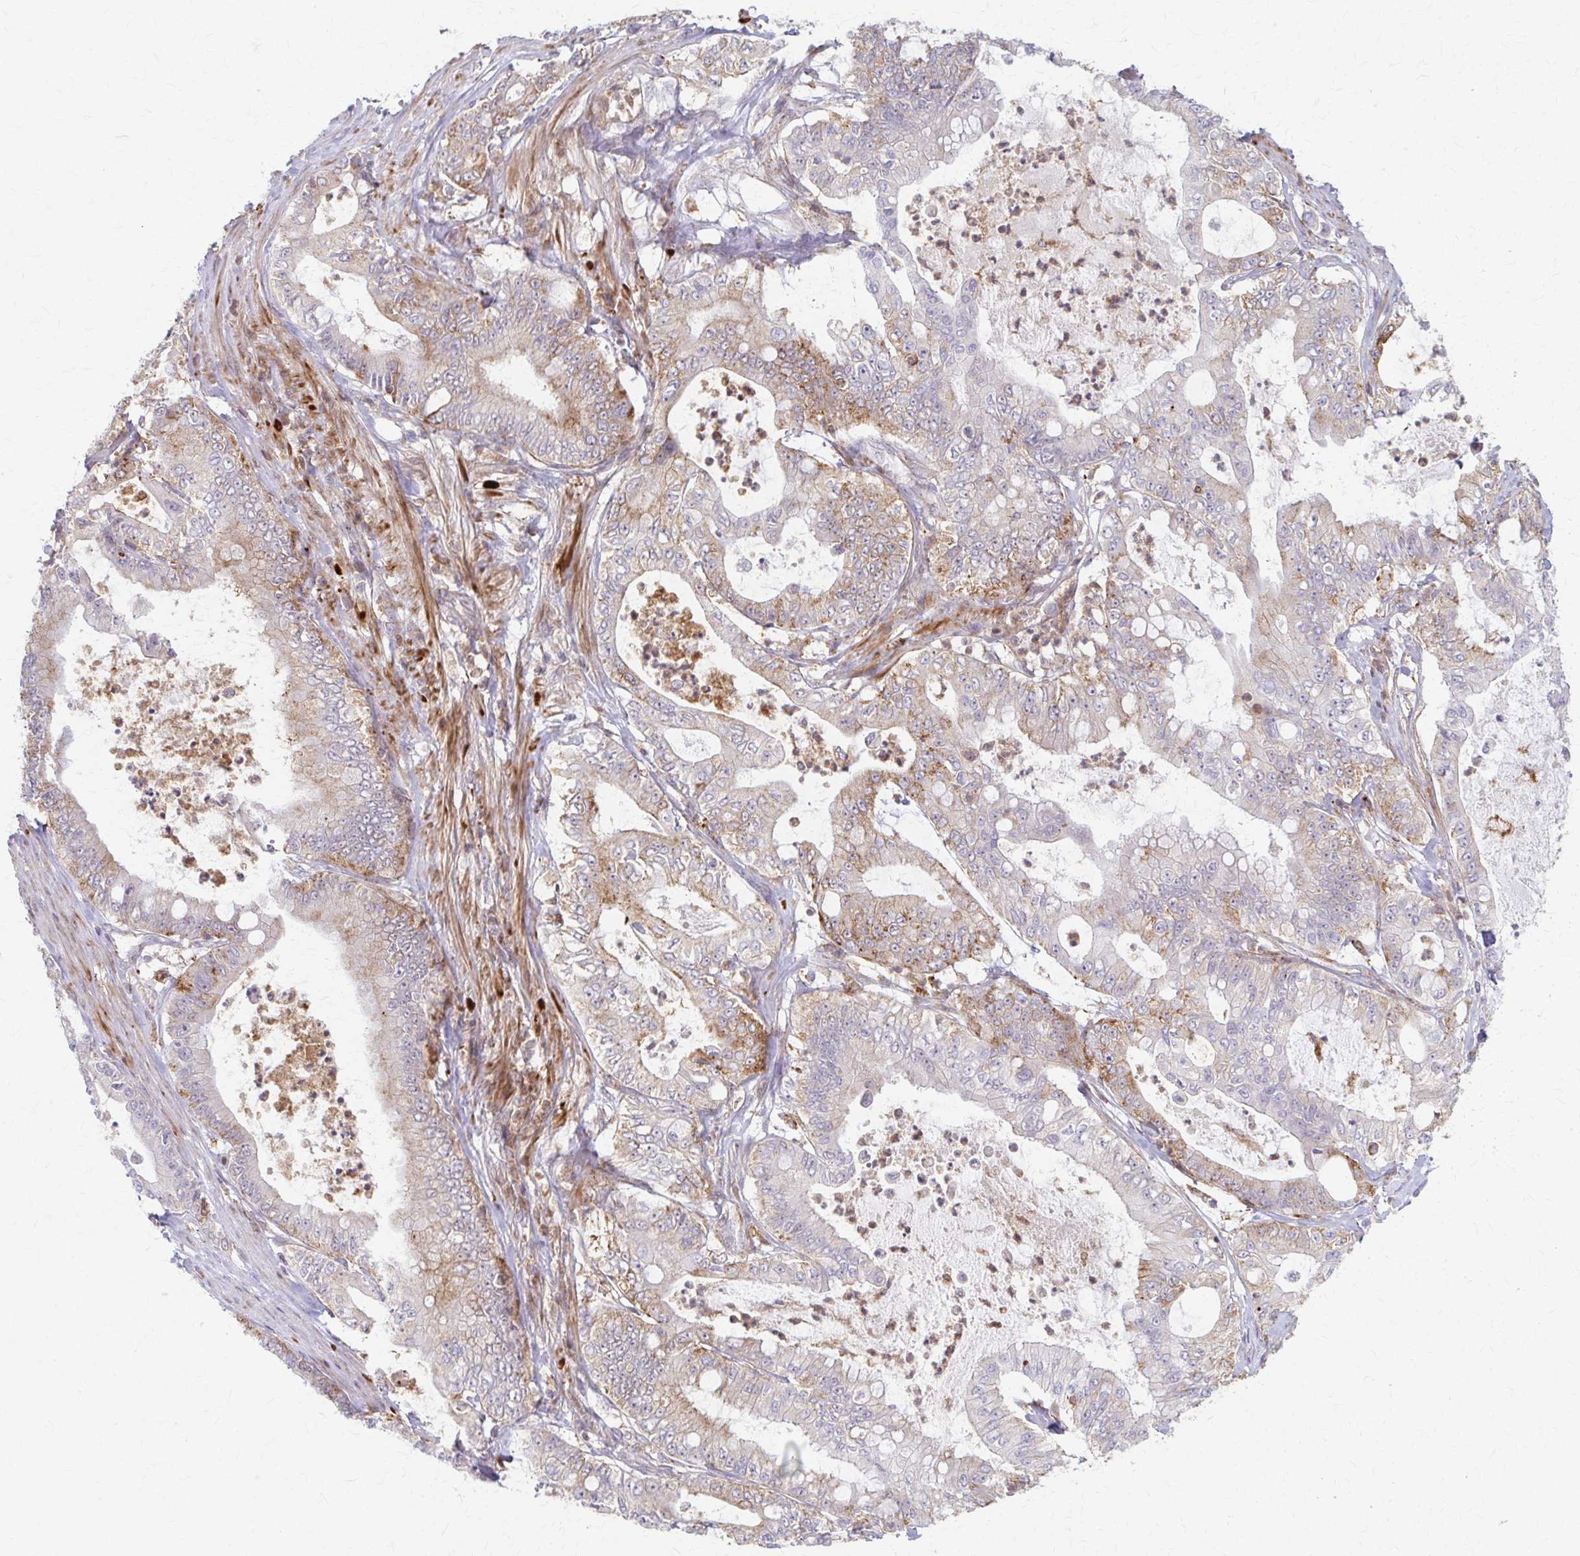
{"staining": {"intensity": "weak", "quantity": ">75%", "location": "cytoplasmic/membranous"}, "tissue": "pancreatic cancer", "cell_type": "Tumor cells", "image_type": "cancer", "snomed": [{"axis": "morphology", "description": "Adenocarcinoma, NOS"}, {"axis": "topography", "description": "Pancreas"}], "caption": "The image displays immunohistochemical staining of pancreatic adenocarcinoma. There is weak cytoplasmic/membranous positivity is present in approximately >75% of tumor cells. The protein is stained brown, and the nuclei are stained in blue (DAB IHC with brightfield microscopy, high magnification).", "gene": "ARHGAP35", "patient": {"sex": "male", "age": 71}}